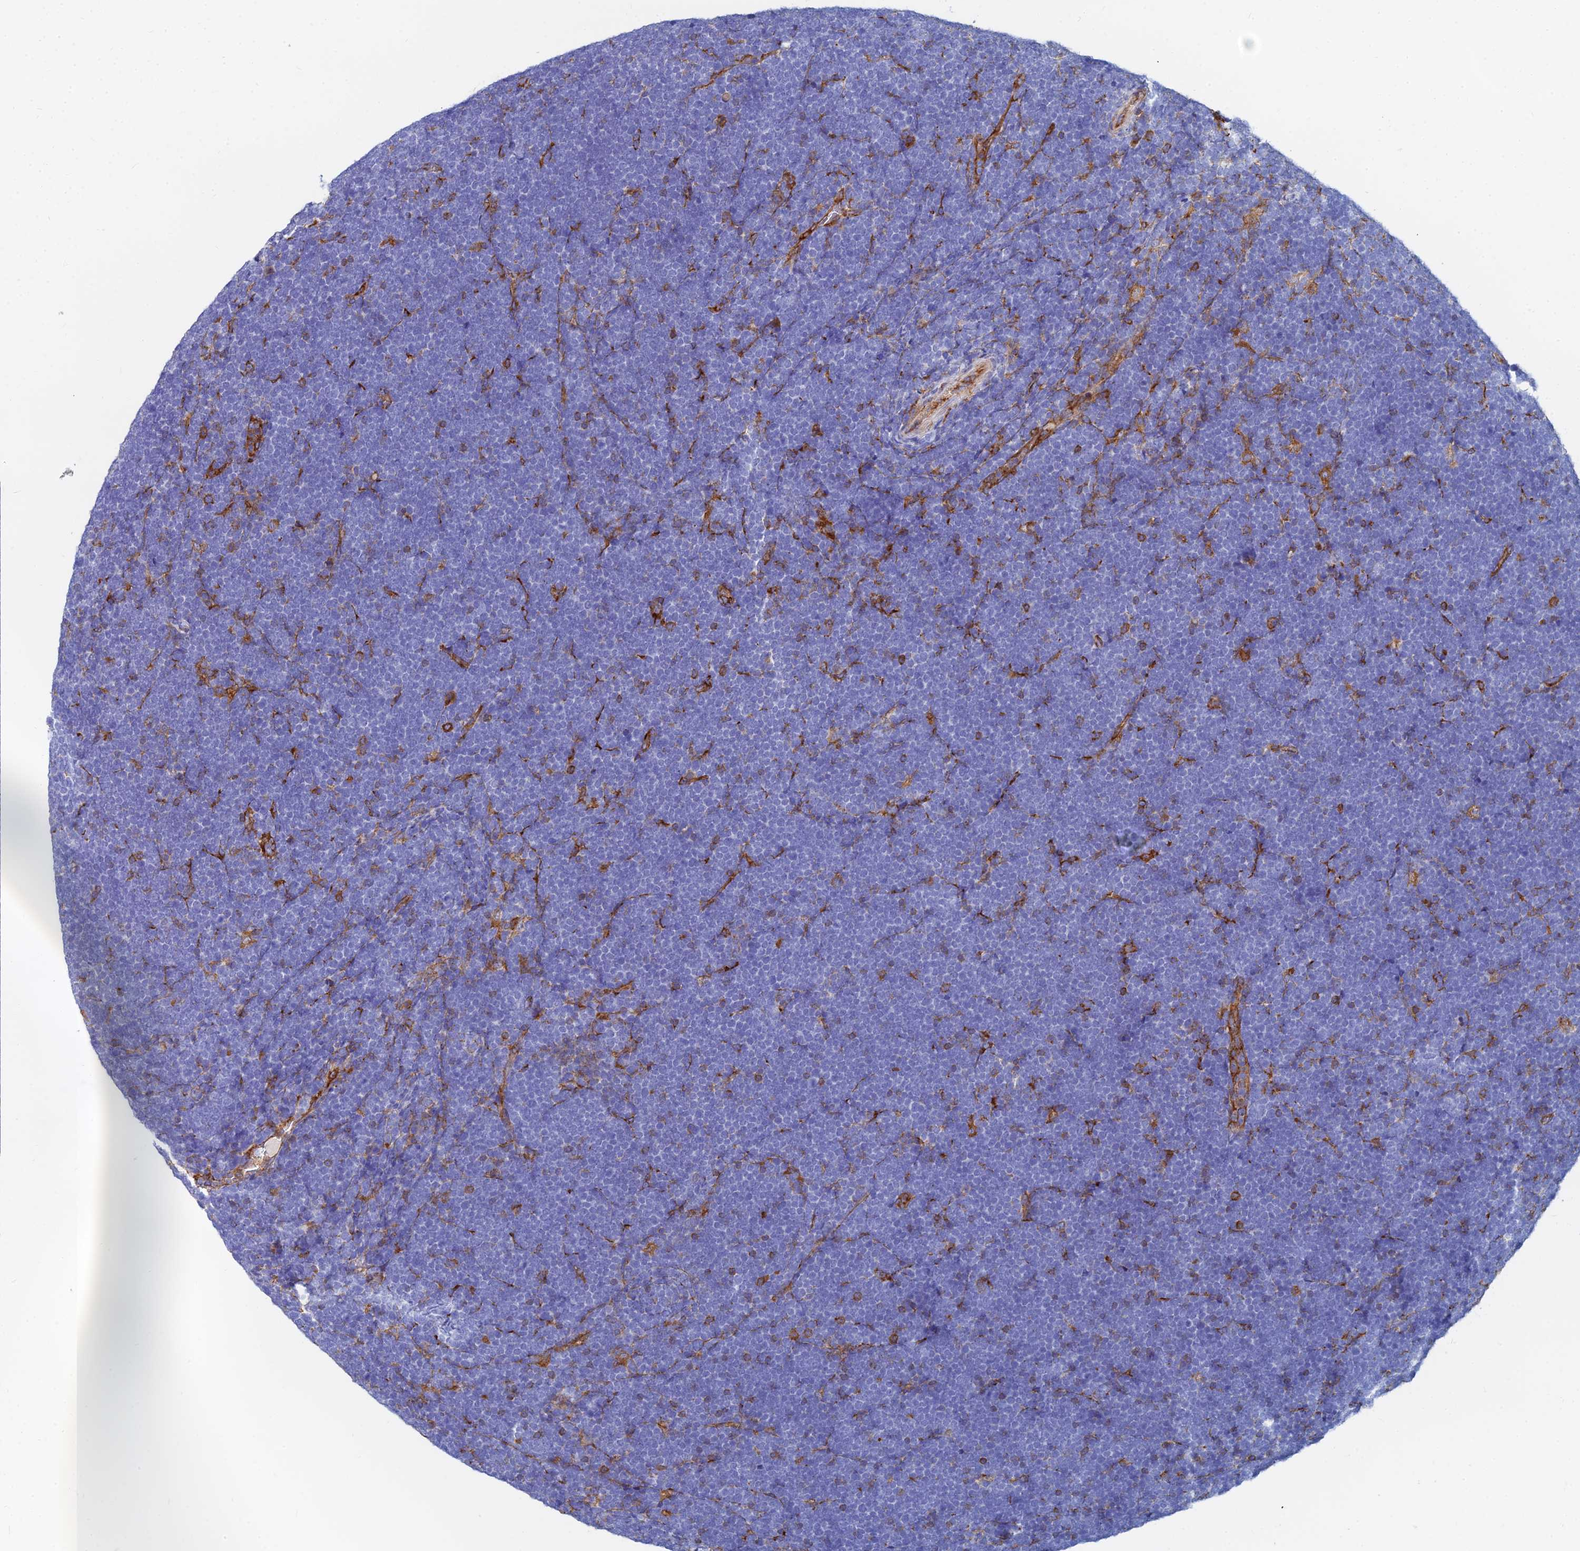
{"staining": {"intensity": "moderate", "quantity": "<25%", "location": "cytoplasmic/membranous"}, "tissue": "lymphoma", "cell_type": "Tumor cells", "image_type": "cancer", "snomed": [{"axis": "morphology", "description": "Malignant lymphoma, non-Hodgkin's type, High grade"}, {"axis": "topography", "description": "Lymph node"}], "caption": "Immunohistochemical staining of high-grade malignant lymphoma, non-Hodgkin's type shows low levels of moderate cytoplasmic/membranous positivity in approximately <25% of tumor cells.", "gene": "GPR42", "patient": {"sex": "male", "age": 13}}